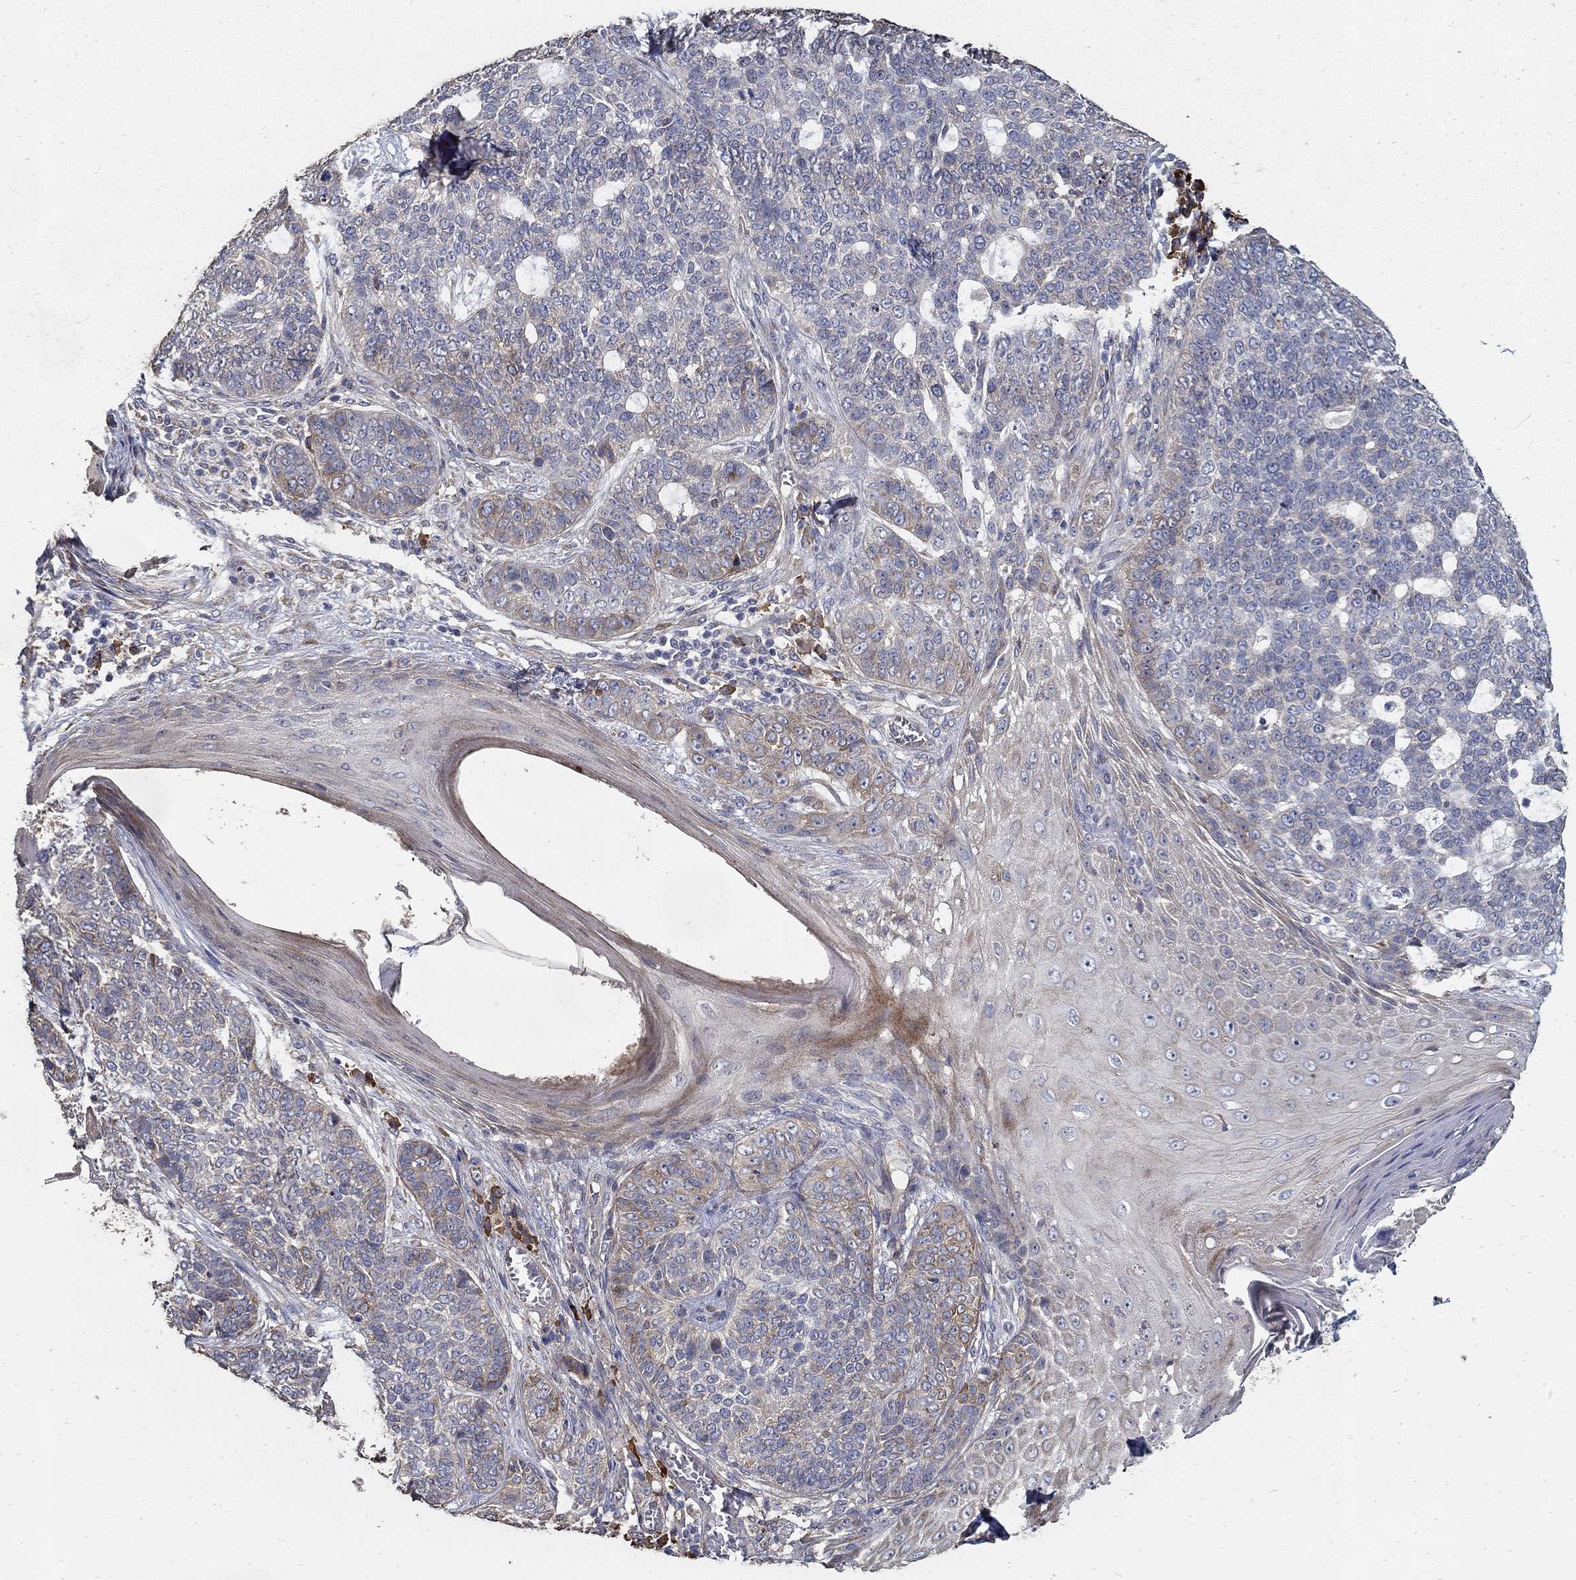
{"staining": {"intensity": "weak", "quantity": "25%-75%", "location": "cytoplasmic/membranous"}, "tissue": "skin cancer", "cell_type": "Tumor cells", "image_type": "cancer", "snomed": [{"axis": "morphology", "description": "Basal cell carcinoma"}, {"axis": "topography", "description": "Skin"}], "caption": "Approximately 25%-75% of tumor cells in skin cancer (basal cell carcinoma) exhibit weak cytoplasmic/membranous protein staining as visualized by brown immunohistochemical staining.", "gene": "EMILIN3", "patient": {"sex": "female", "age": 69}}